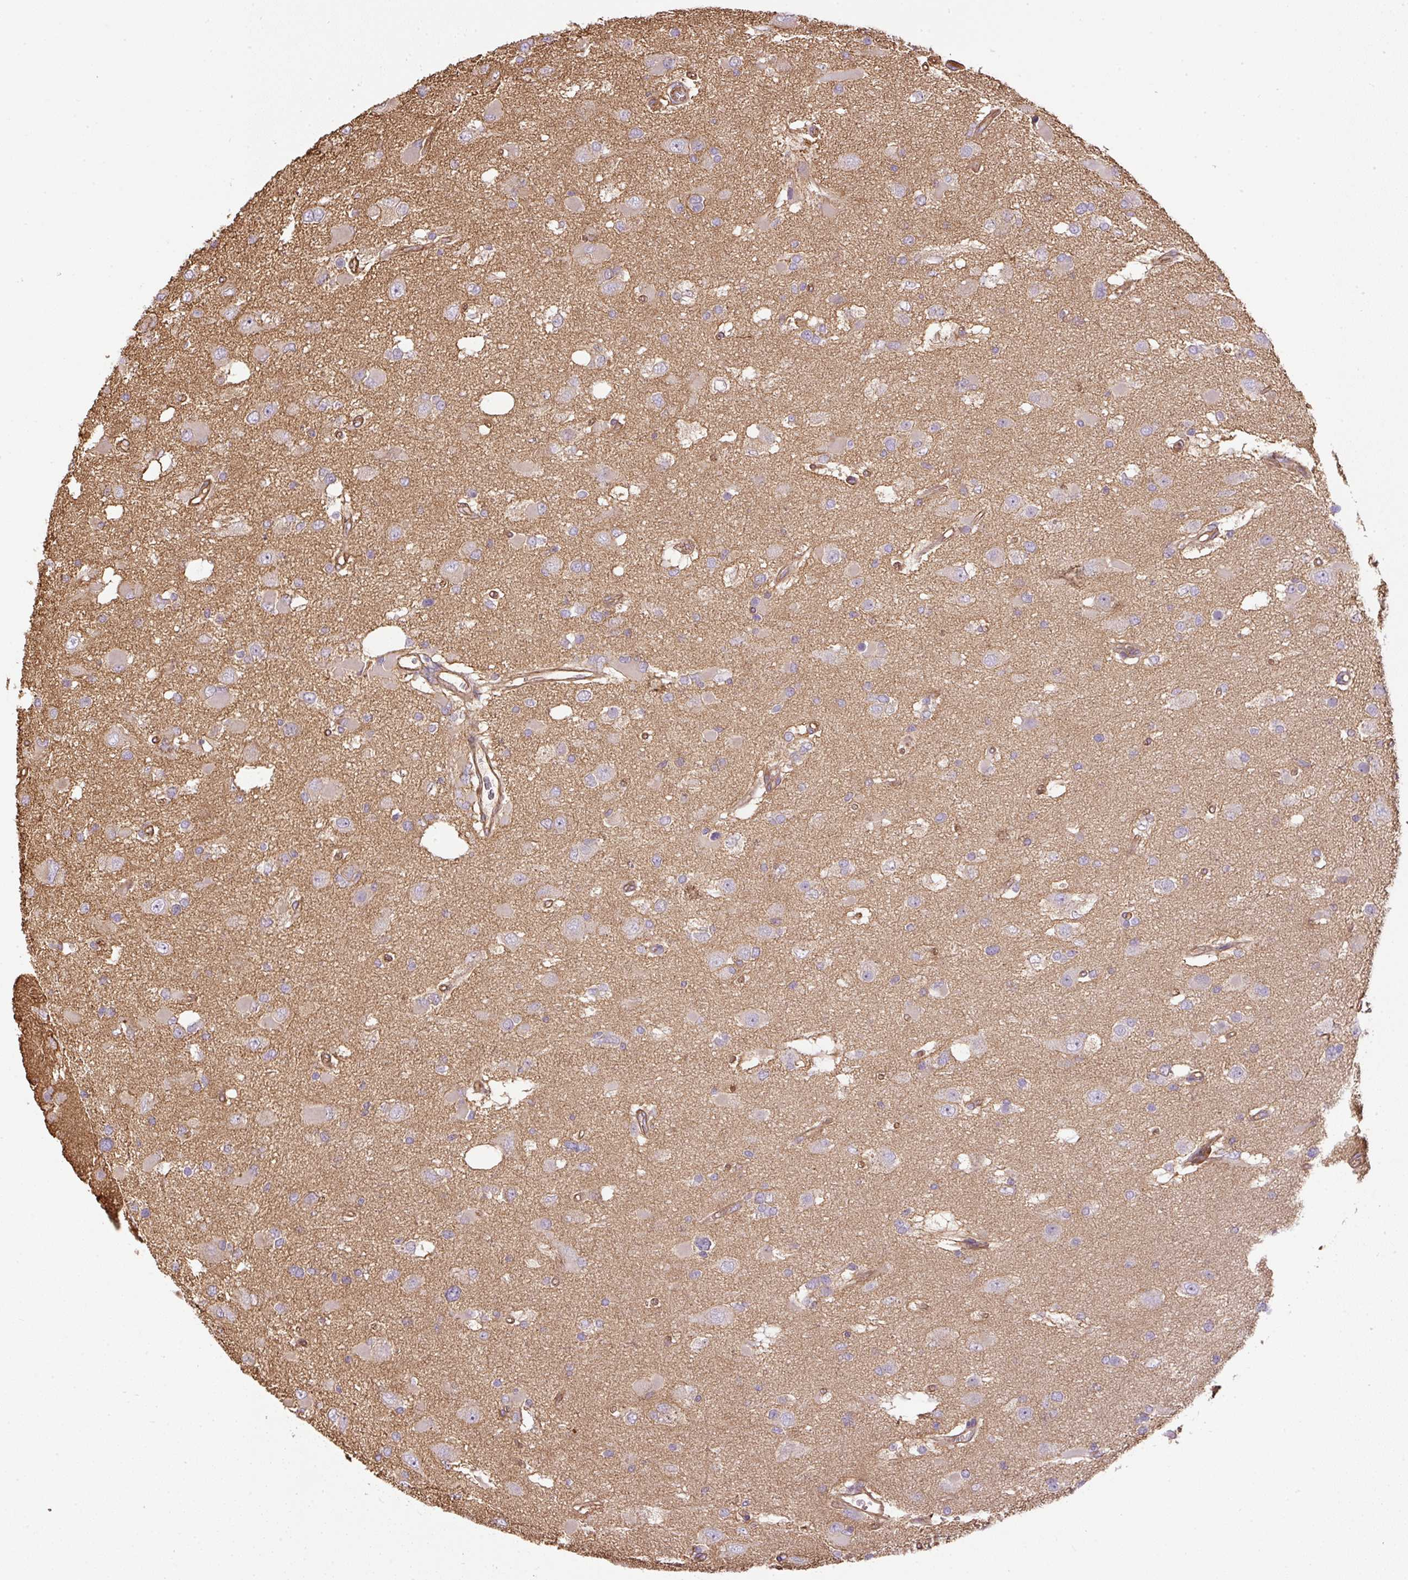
{"staining": {"intensity": "negative", "quantity": "none", "location": "none"}, "tissue": "glioma", "cell_type": "Tumor cells", "image_type": "cancer", "snomed": [{"axis": "morphology", "description": "Glioma, malignant, High grade"}, {"axis": "topography", "description": "Brain"}], "caption": "Glioma was stained to show a protein in brown. There is no significant staining in tumor cells. The staining was performed using DAB to visualize the protein expression in brown, while the nuclei were stained in blue with hematoxylin (Magnification: 20x).", "gene": "B3GALT5", "patient": {"sex": "male", "age": 53}}